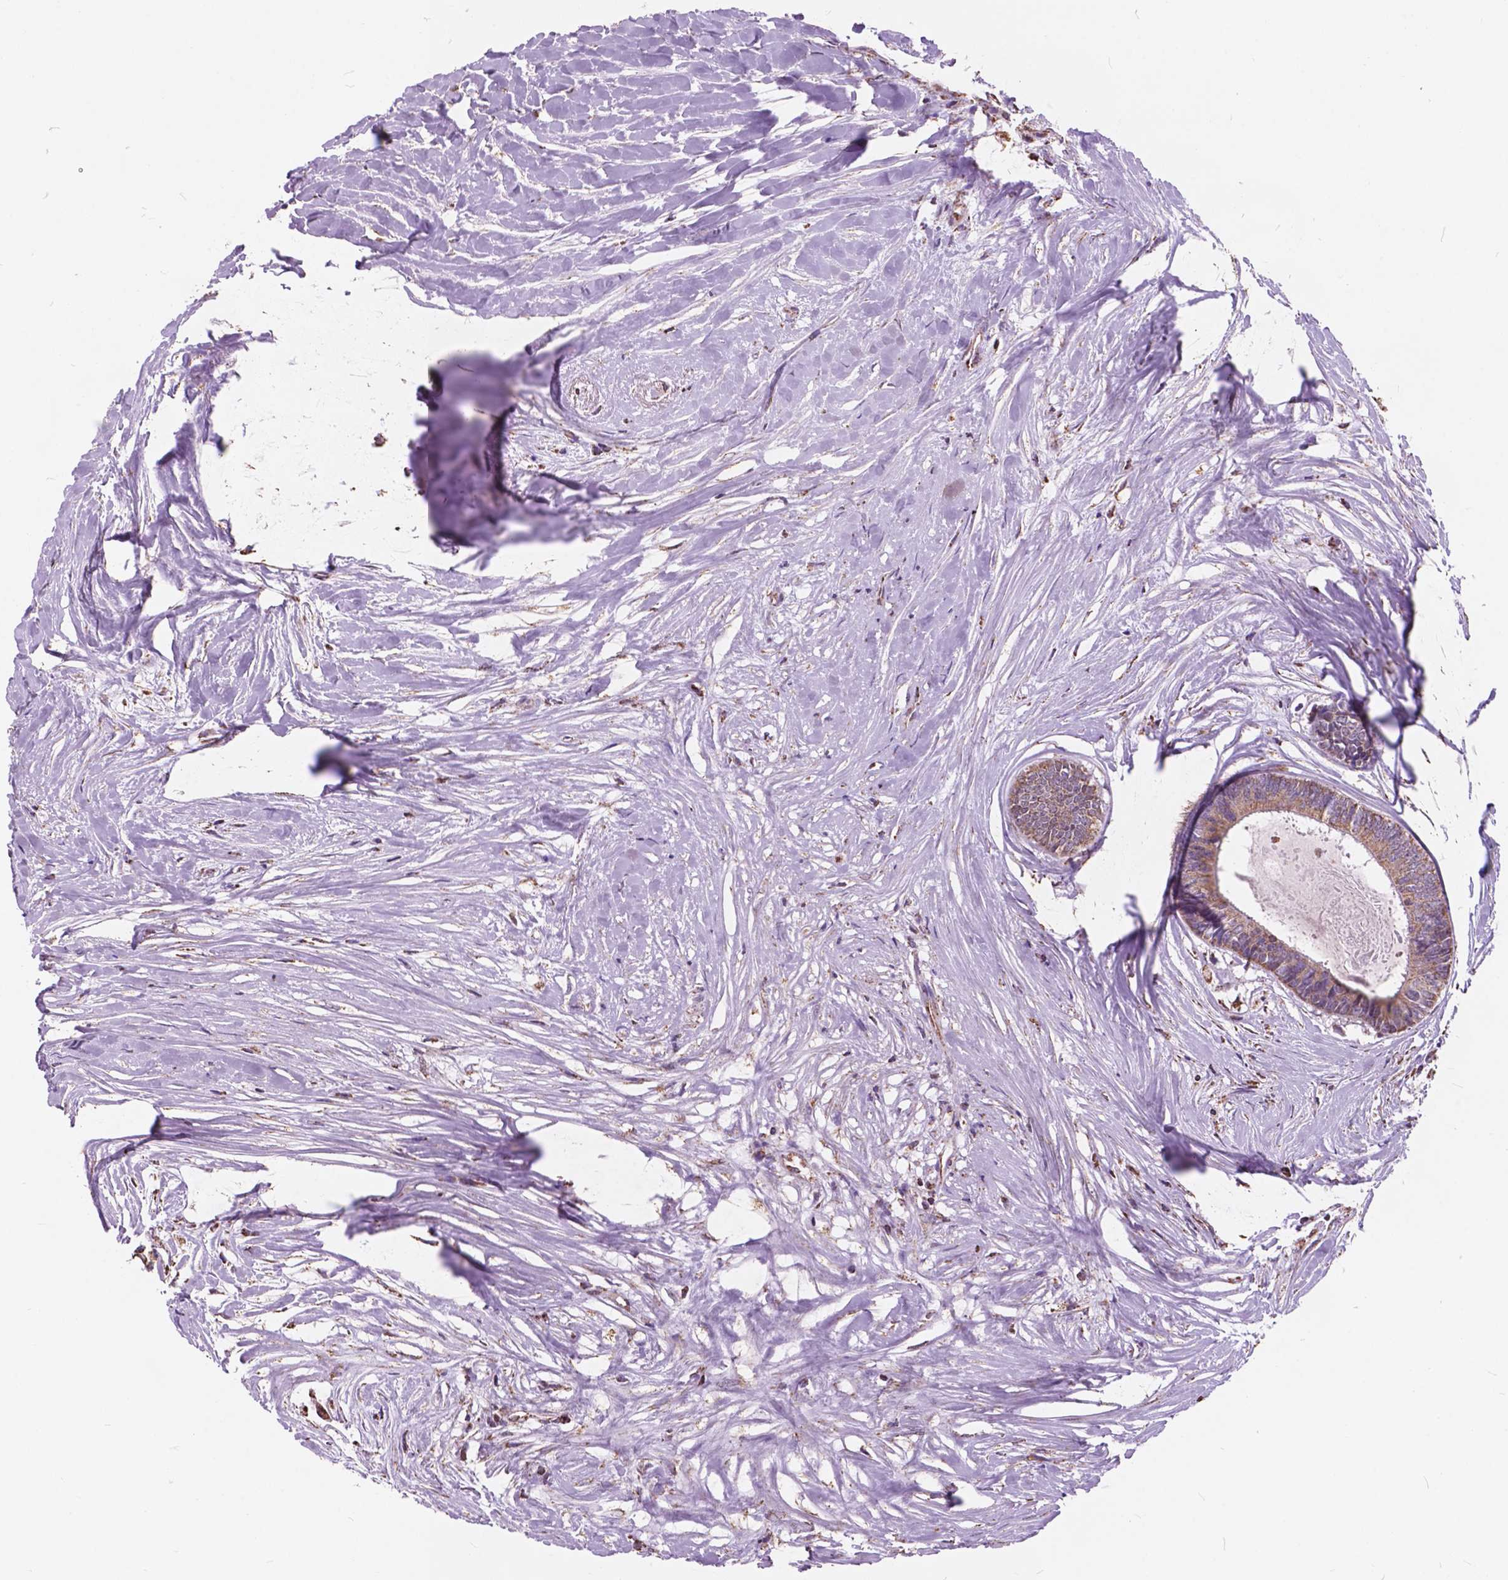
{"staining": {"intensity": "moderate", "quantity": ">75%", "location": "cytoplasmic/membranous"}, "tissue": "colorectal cancer", "cell_type": "Tumor cells", "image_type": "cancer", "snomed": [{"axis": "morphology", "description": "Adenocarcinoma, NOS"}, {"axis": "topography", "description": "Colon"}, {"axis": "topography", "description": "Rectum"}], "caption": "Colorectal cancer was stained to show a protein in brown. There is medium levels of moderate cytoplasmic/membranous expression in about >75% of tumor cells.", "gene": "SCOC", "patient": {"sex": "male", "age": 57}}